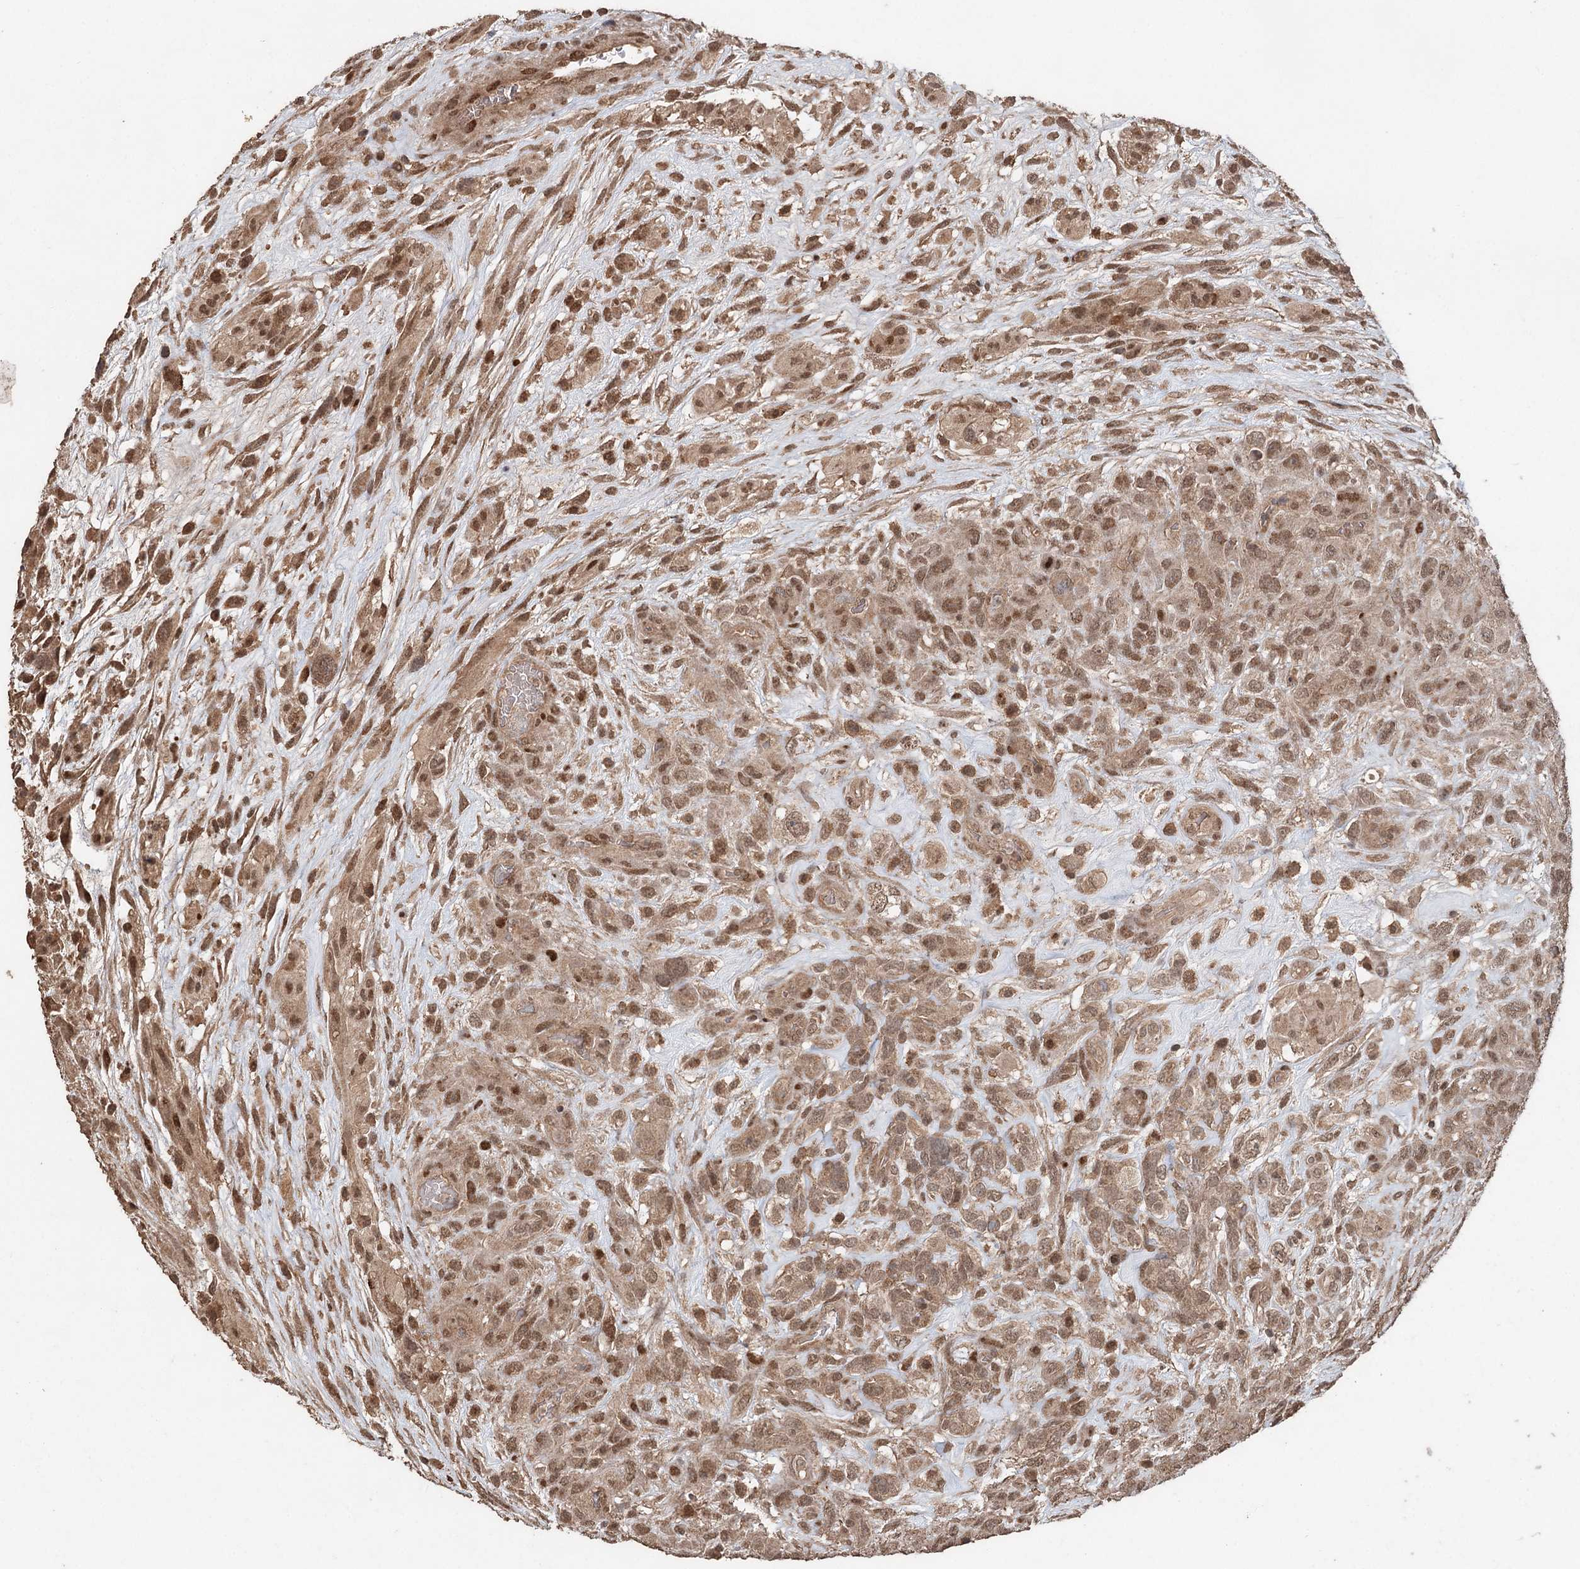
{"staining": {"intensity": "moderate", "quantity": "25%-75%", "location": "nuclear"}, "tissue": "glioma", "cell_type": "Tumor cells", "image_type": "cancer", "snomed": [{"axis": "morphology", "description": "Glioma, malignant, High grade"}, {"axis": "topography", "description": "Brain"}], "caption": "This image shows glioma stained with immunohistochemistry (IHC) to label a protein in brown. The nuclear of tumor cells show moderate positivity for the protein. Nuclei are counter-stained blue.", "gene": "FBXO7", "patient": {"sex": "male", "age": 61}}